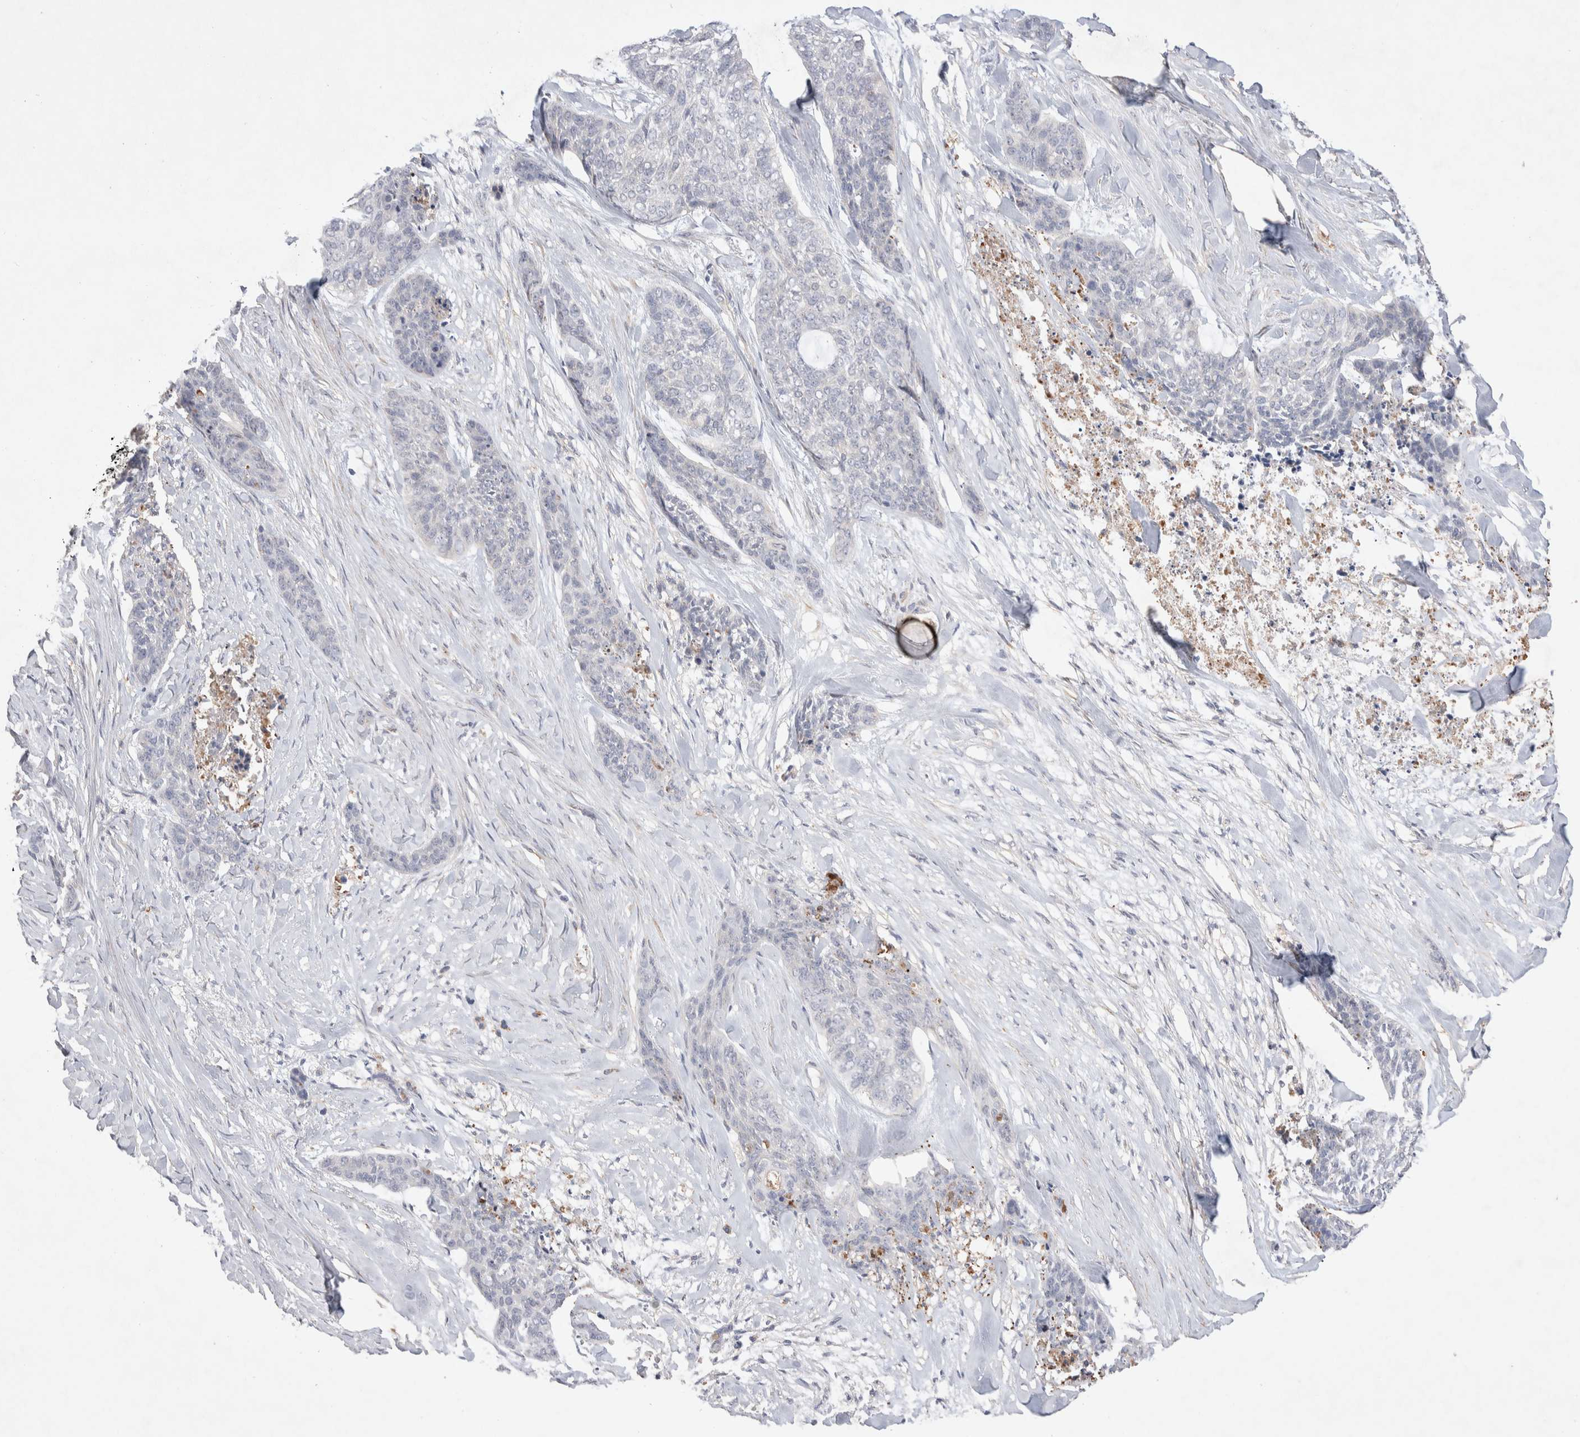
{"staining": {"intensity": "negative", "quantity": "none", "location": "none"}, "tissue": "skin cancer", "cell_type": "Tumor cells", "image_type": "cancer", "snomed": [{"axis": "morphology", "description": "Basal cell carcinoma"}, {"axis": "topography", "description": "Skin"}], "caption": "This is an immunohistochemistry image of skin cancer. There is no expression in tumor cells.", "gene": "FFAR2", "patient": {"sex": "female", "age": 64}}